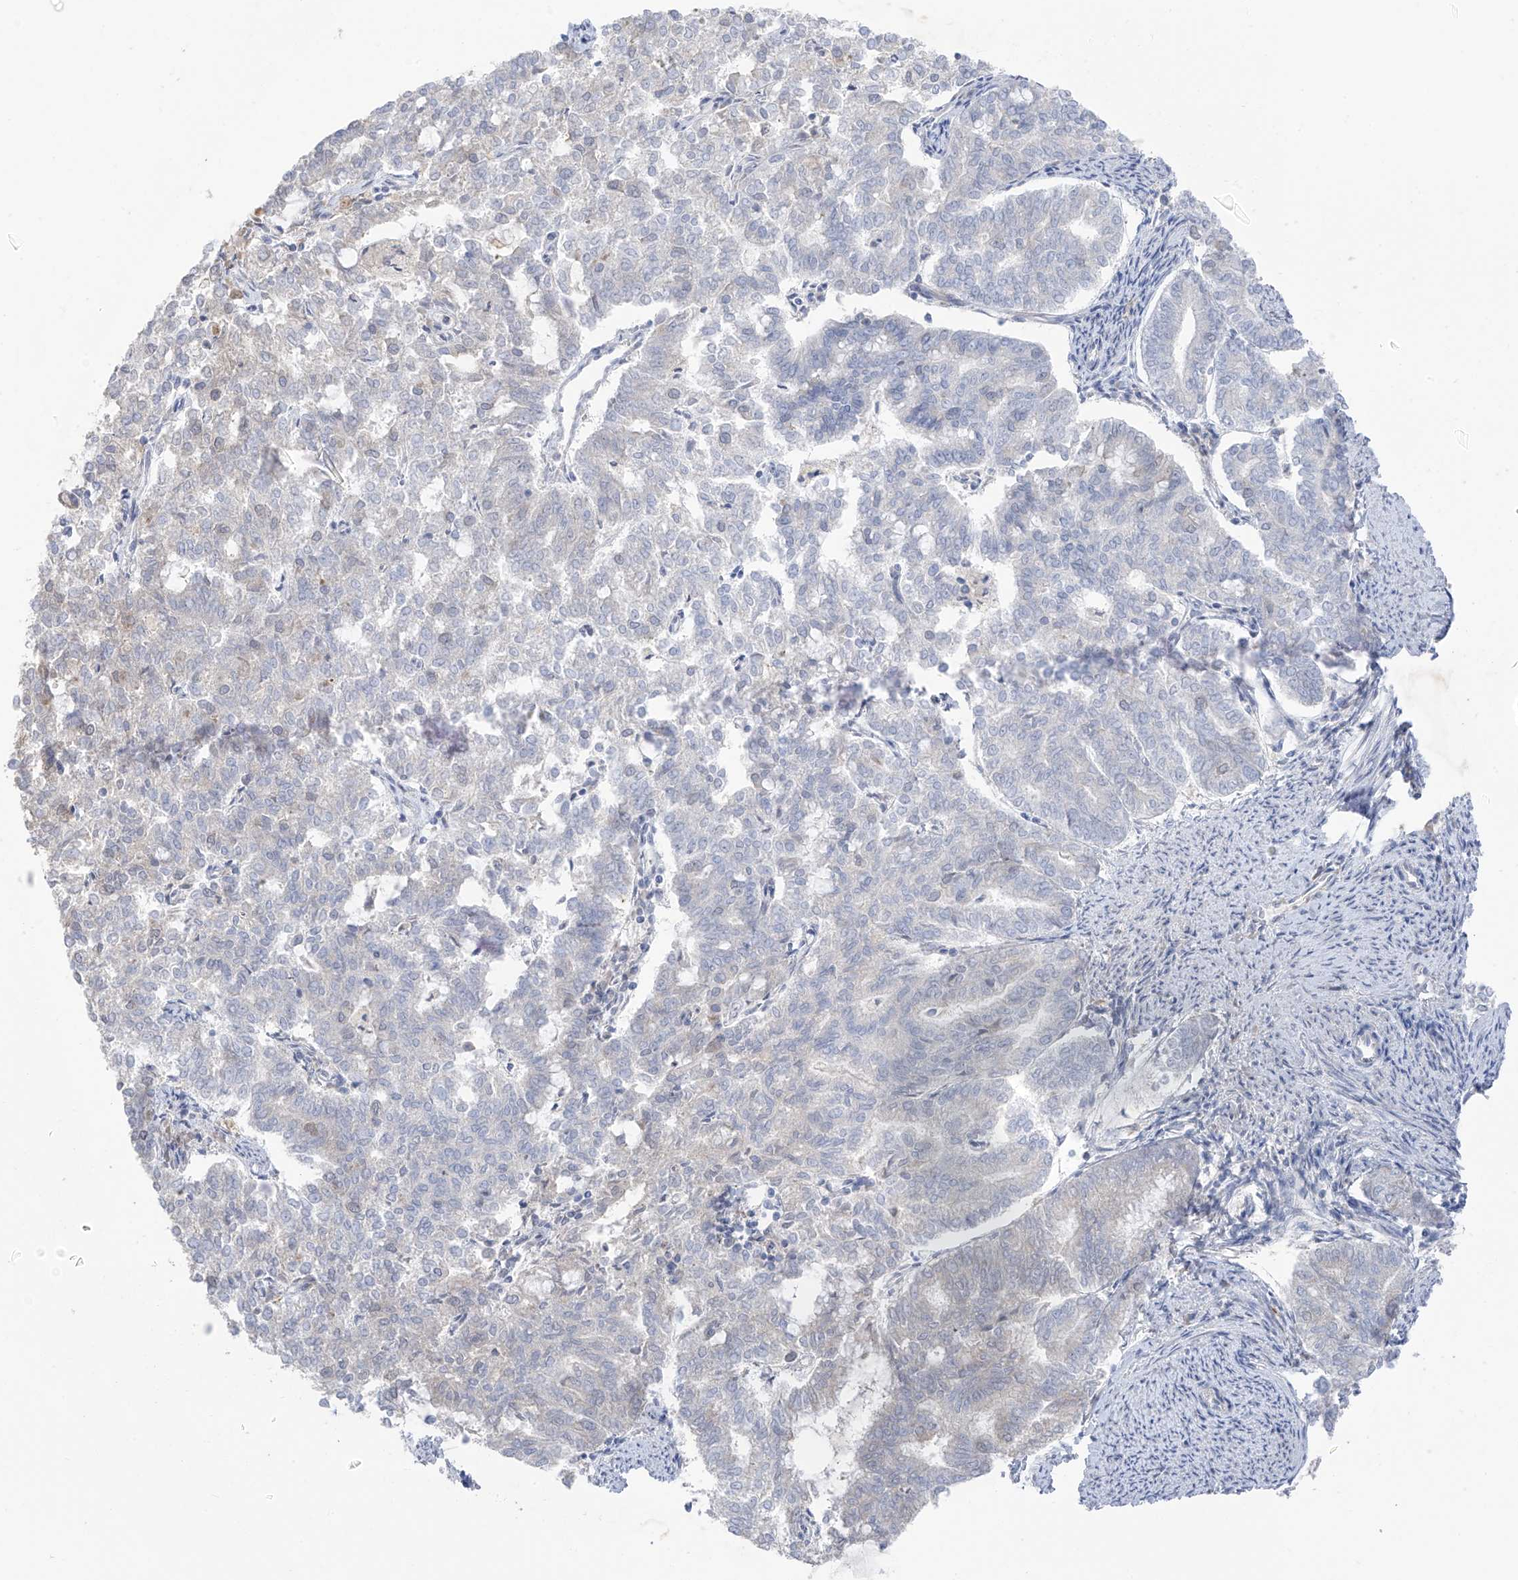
{"staining": {"intensity": "negative", "quantity": "none", "location": "none"}, "tissue": "endometrial cancer", "cell_type": "Tumor cells", "image_type": "cancer", "snomed": [{"axis": "morphology", "description": "Adenocarcinoma, NOS"}, {"axis": "topography", "description": "Endometrium"}], "caption": "There is no significant staining in tumor cells of endometrial cancer.", "gene": "NALCN", "patient": {"sex": "female", "age": 79}}